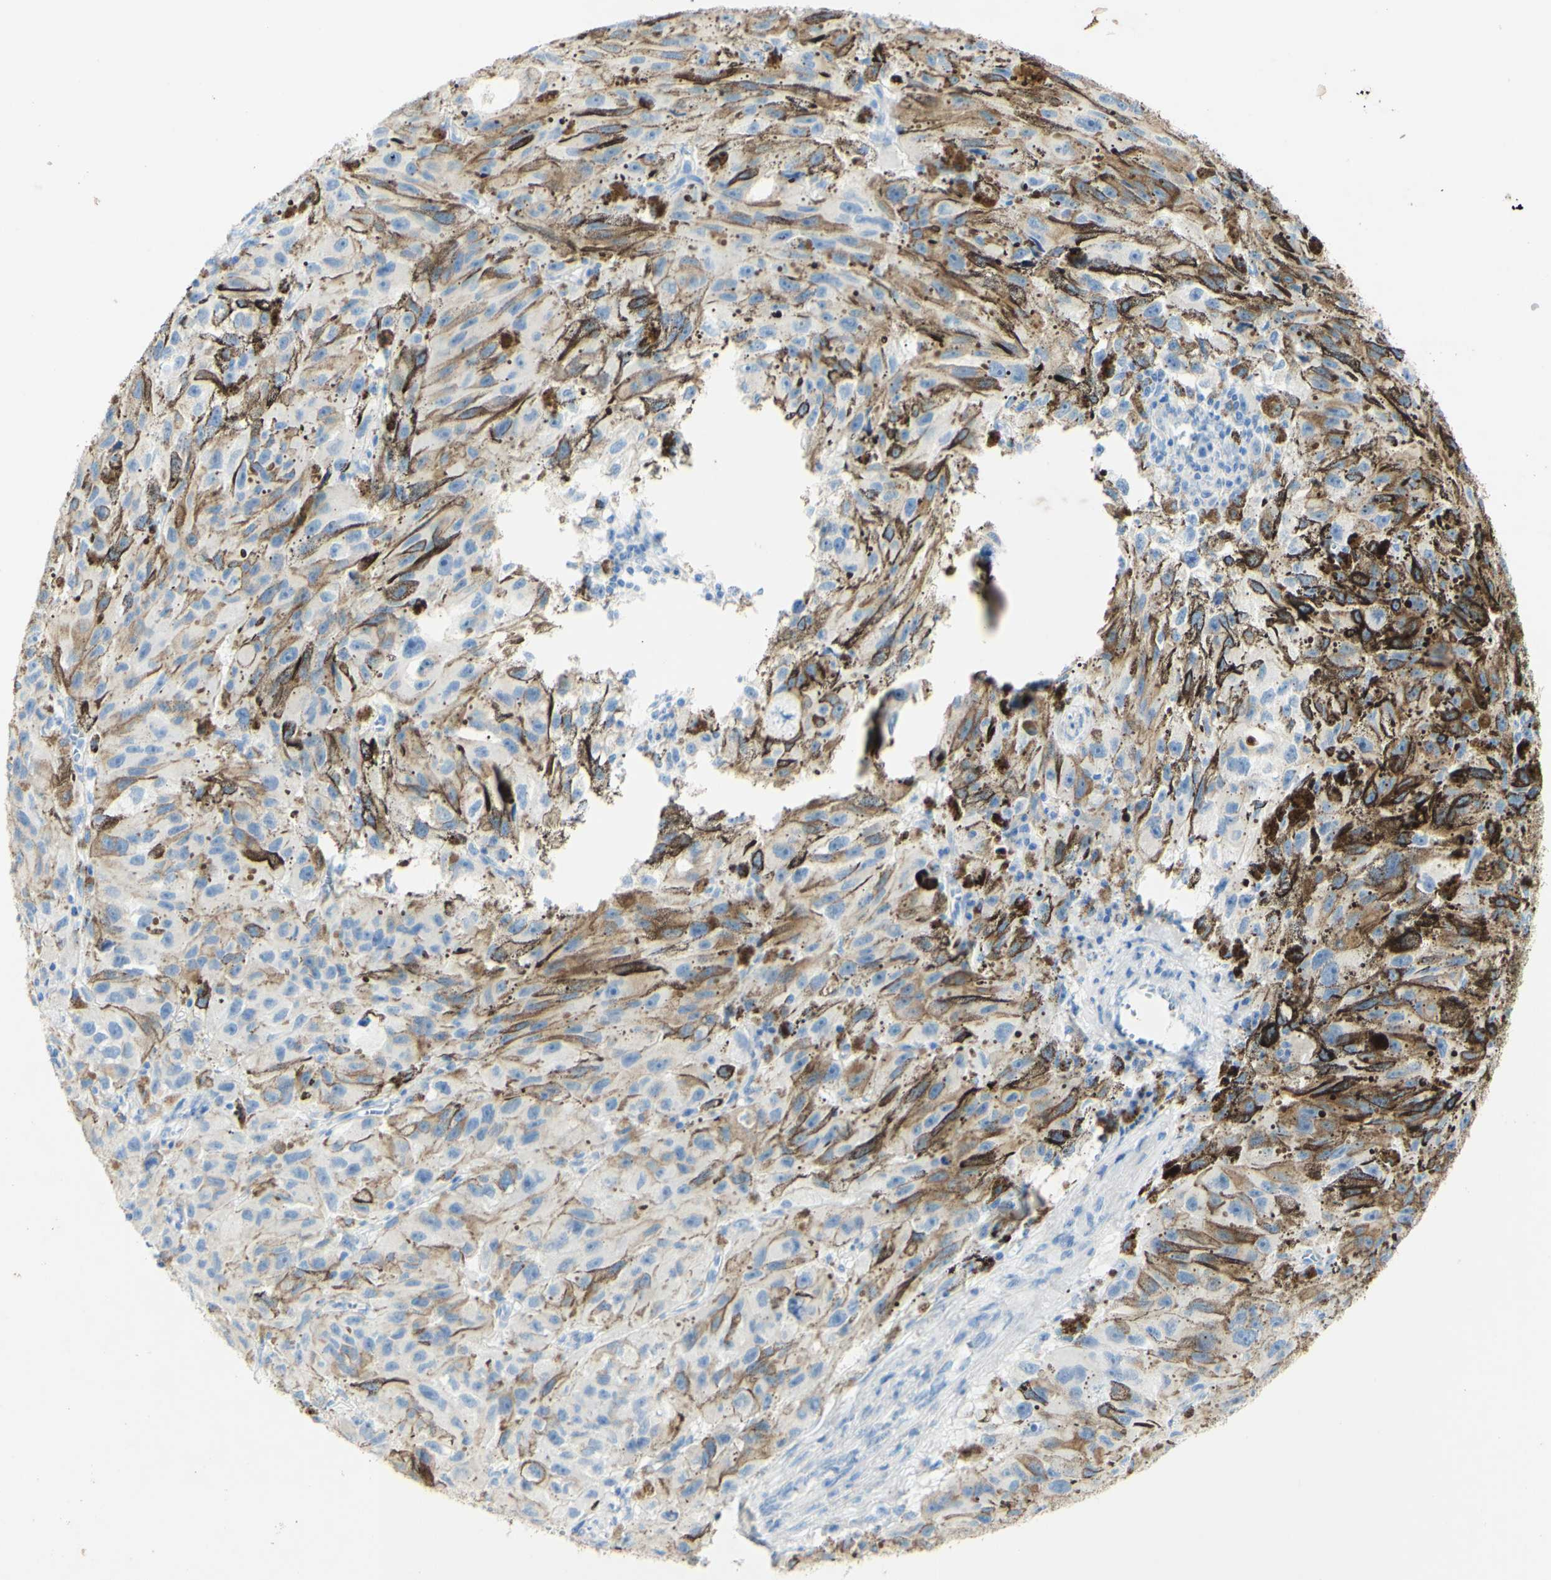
{"staining": {"intensity": "strong", "quantity": "25%-75%", "location": "cytoplasmic/membranous"}, "tissue": "melanoma", "cell_type": "Tumor cells", "image_type": "cancer", "snomed": [{"axis": "morphology", "description": "Malignant melanoma, NOS"}, {"axis": "topography", "description": "Skin"}], "caption": "Human malignant melanoma stained for a protein (brown) displays strong cytoplasmic/membranous positive staining in approximately 25%-75% of tumor cells.", "gene": "PIGR", "patient": {"sex": "female", "age": 104}}